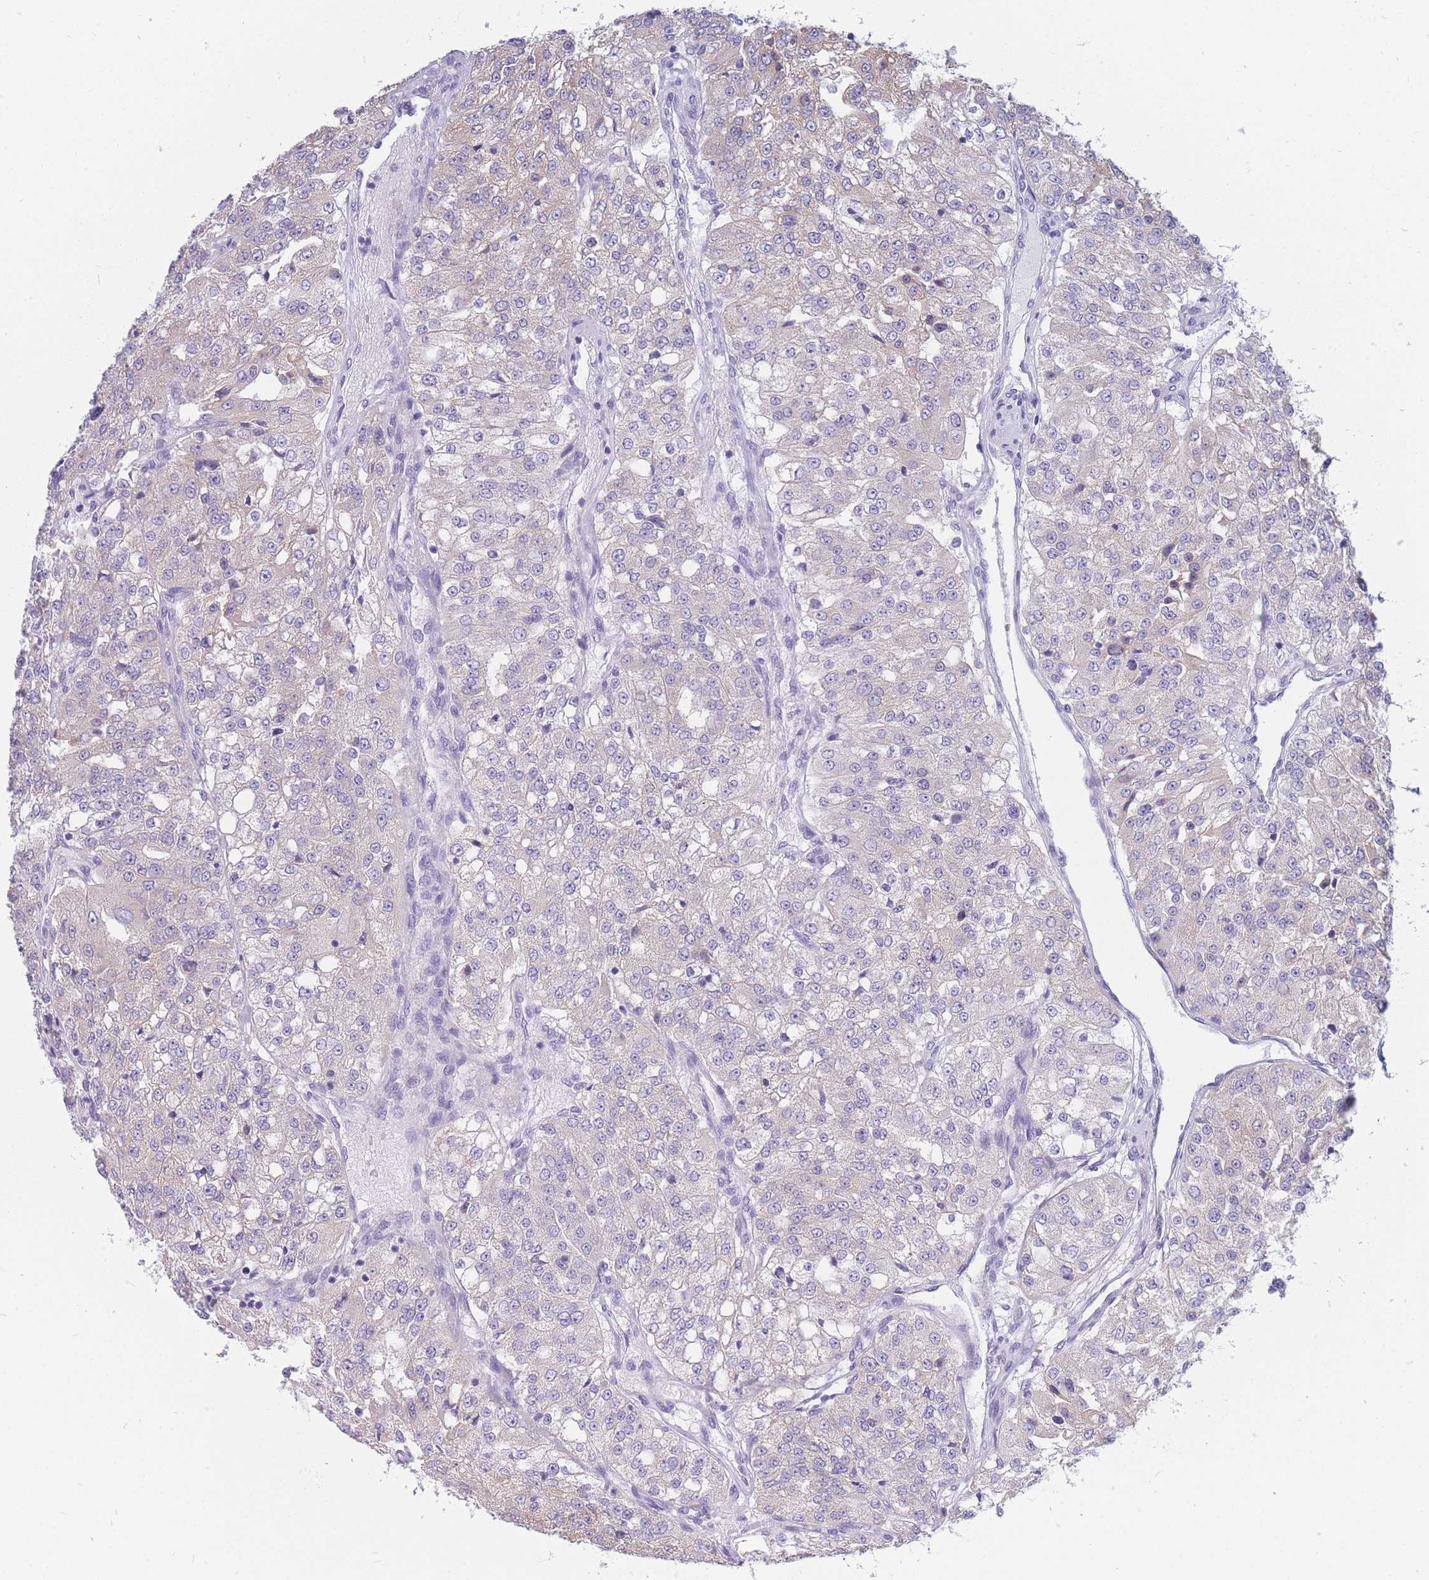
{"staining": {"intensity": "negative", "quantity": "none", "location": "none"}, "tissue": "renal cancer", "cell_type": "Tumor cells", "image_type": "cancer", "snomed": [{"axis": "morphology", "description": "Adenocarcinoma, NOS"}, {"axis": "topography", "description": "Kidney"}], "caption": "Immunohistochemical staining of human renal cancer exhibits no significant staining in tumor cells.", "gene": "DHRS11", "patient": {"sex": "female", "age": 63}}